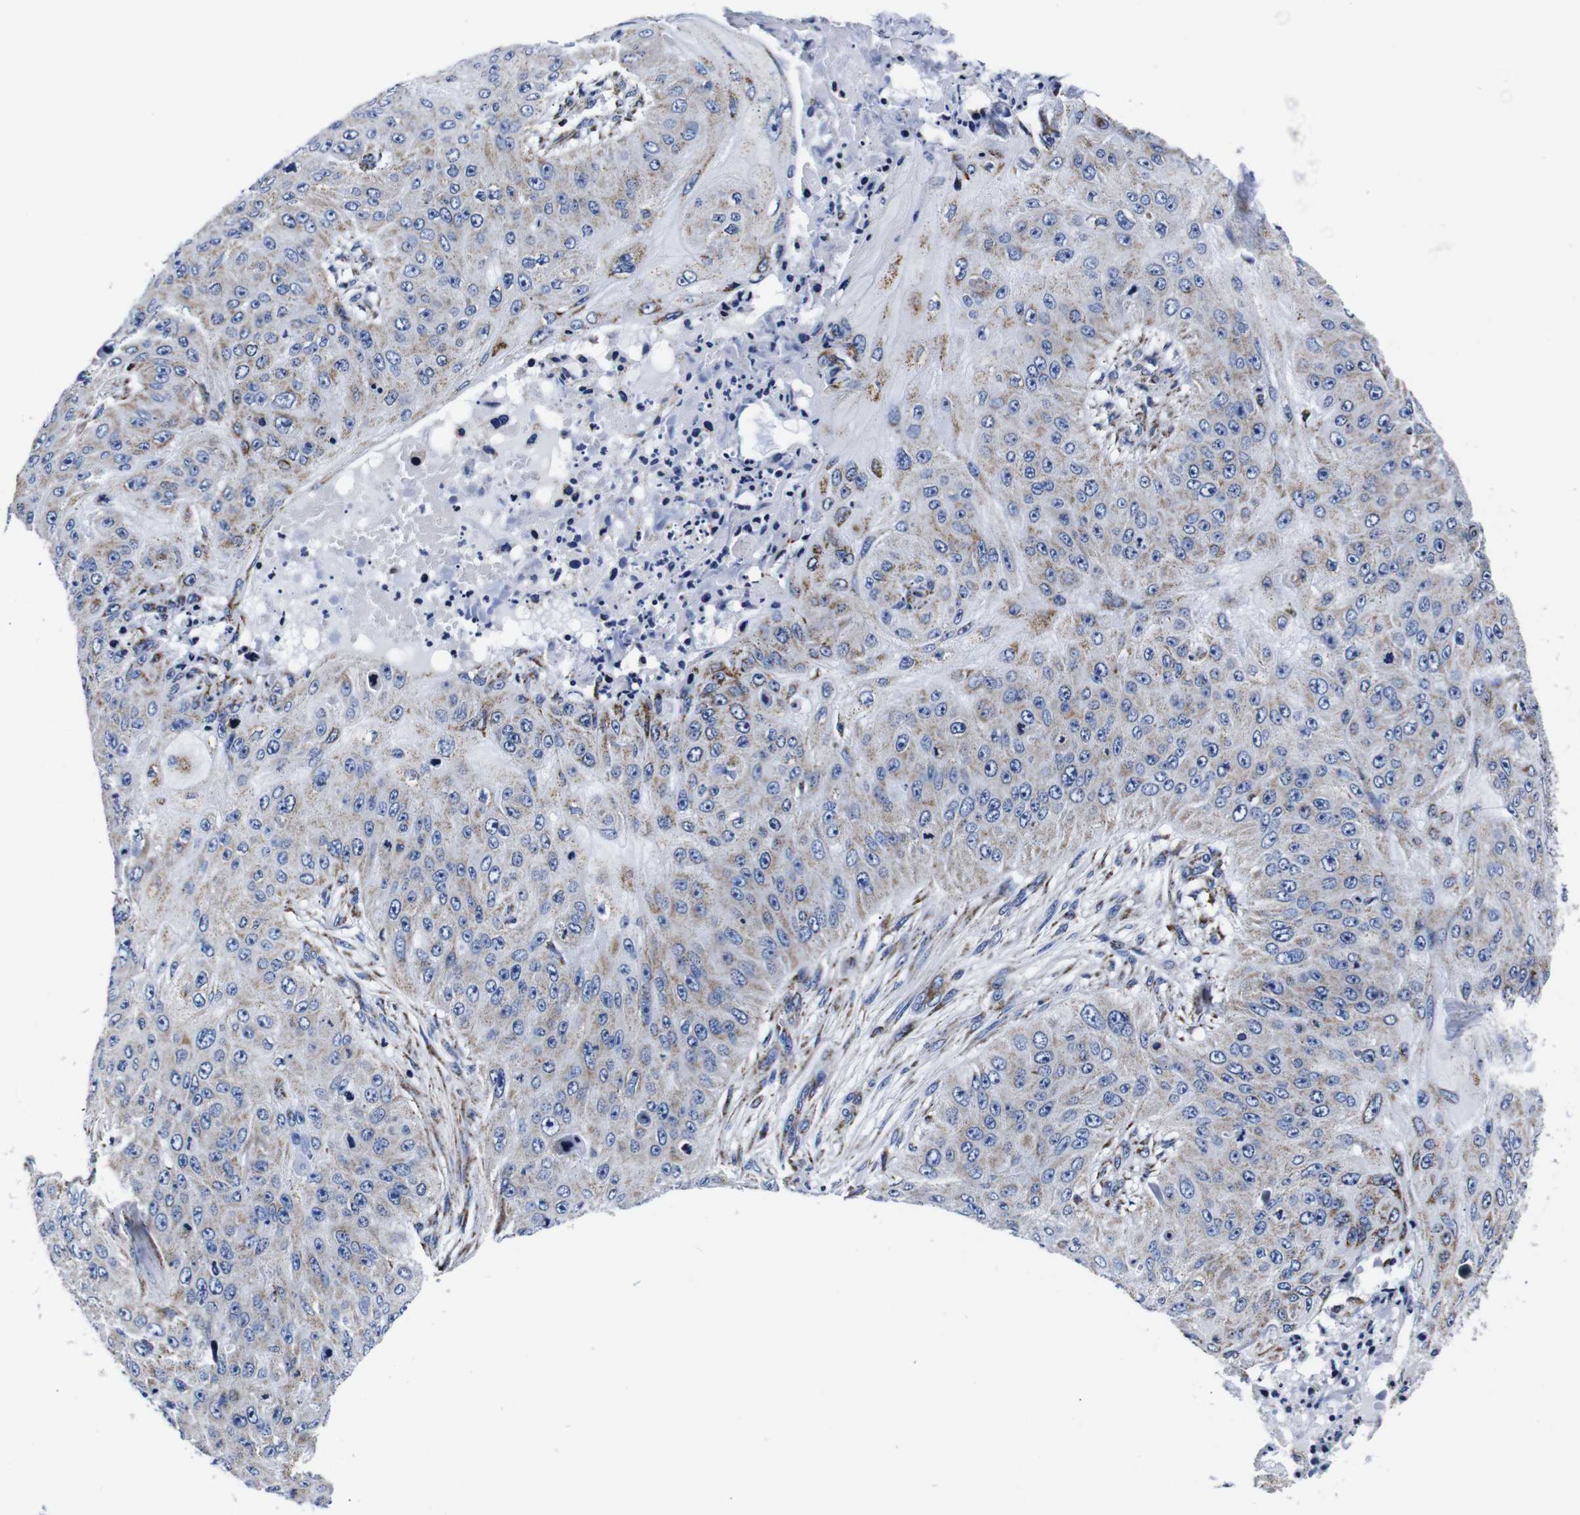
{"staining": {"intensity": "weak", "quantity": "25%-75%", "location": "cytoplasmic/membranous"}, "tissue": "skin cancer", "cell_type": "Tumor cells", "image_type": "cancer", "snomed": [{"axis": "morphology", "description": "Squamous cell carcinoma, NOS"}, {"axis": "topography", "description": "Skin"}], "caption": "Skin cancer (squamous cell carcinoma) stained with a protein marker shows weak staining in tumor cells.", "gene": "FKBP9", "patient": {"sex": "female", "age": 80}}